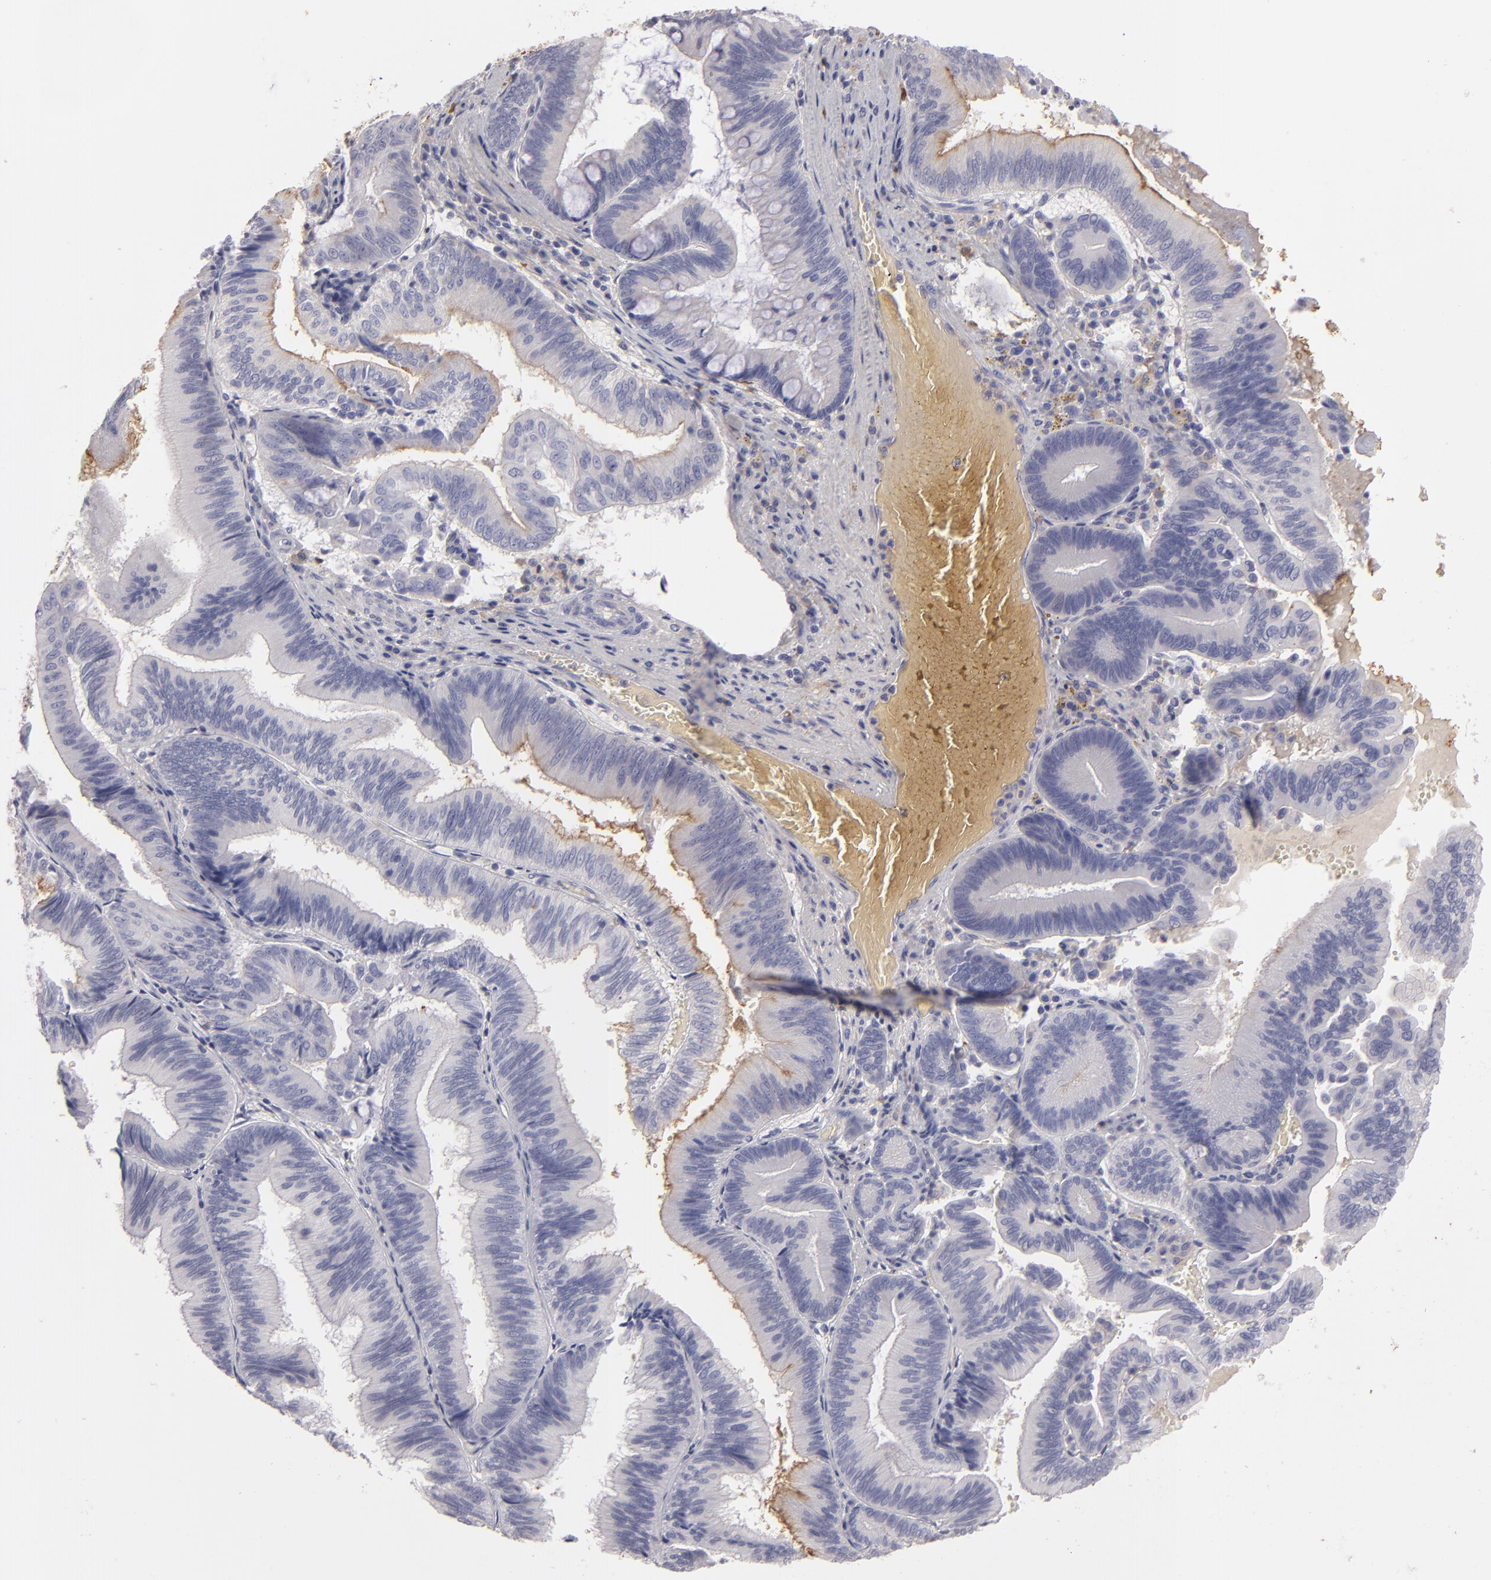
{"staining": {"intensity": "negative", "quantity": "none", "location": "none"}, "tissue": "pancreatic cancer", "cell_type": "Tumor cells", "image_type": "cancer", "snomed": [{"axis": "morphology", "description": "Adenocarcinoma, NOS"}, {"axis": "topography", "description": "Pancreas"}], "caption": "Immunohistochemistry (IHC) of adenocarcinoma (pancreatic) reveals no positivity in tumor cells.", "gene": "FBLN1", "patient": {"sex": "male", "age": 82}}